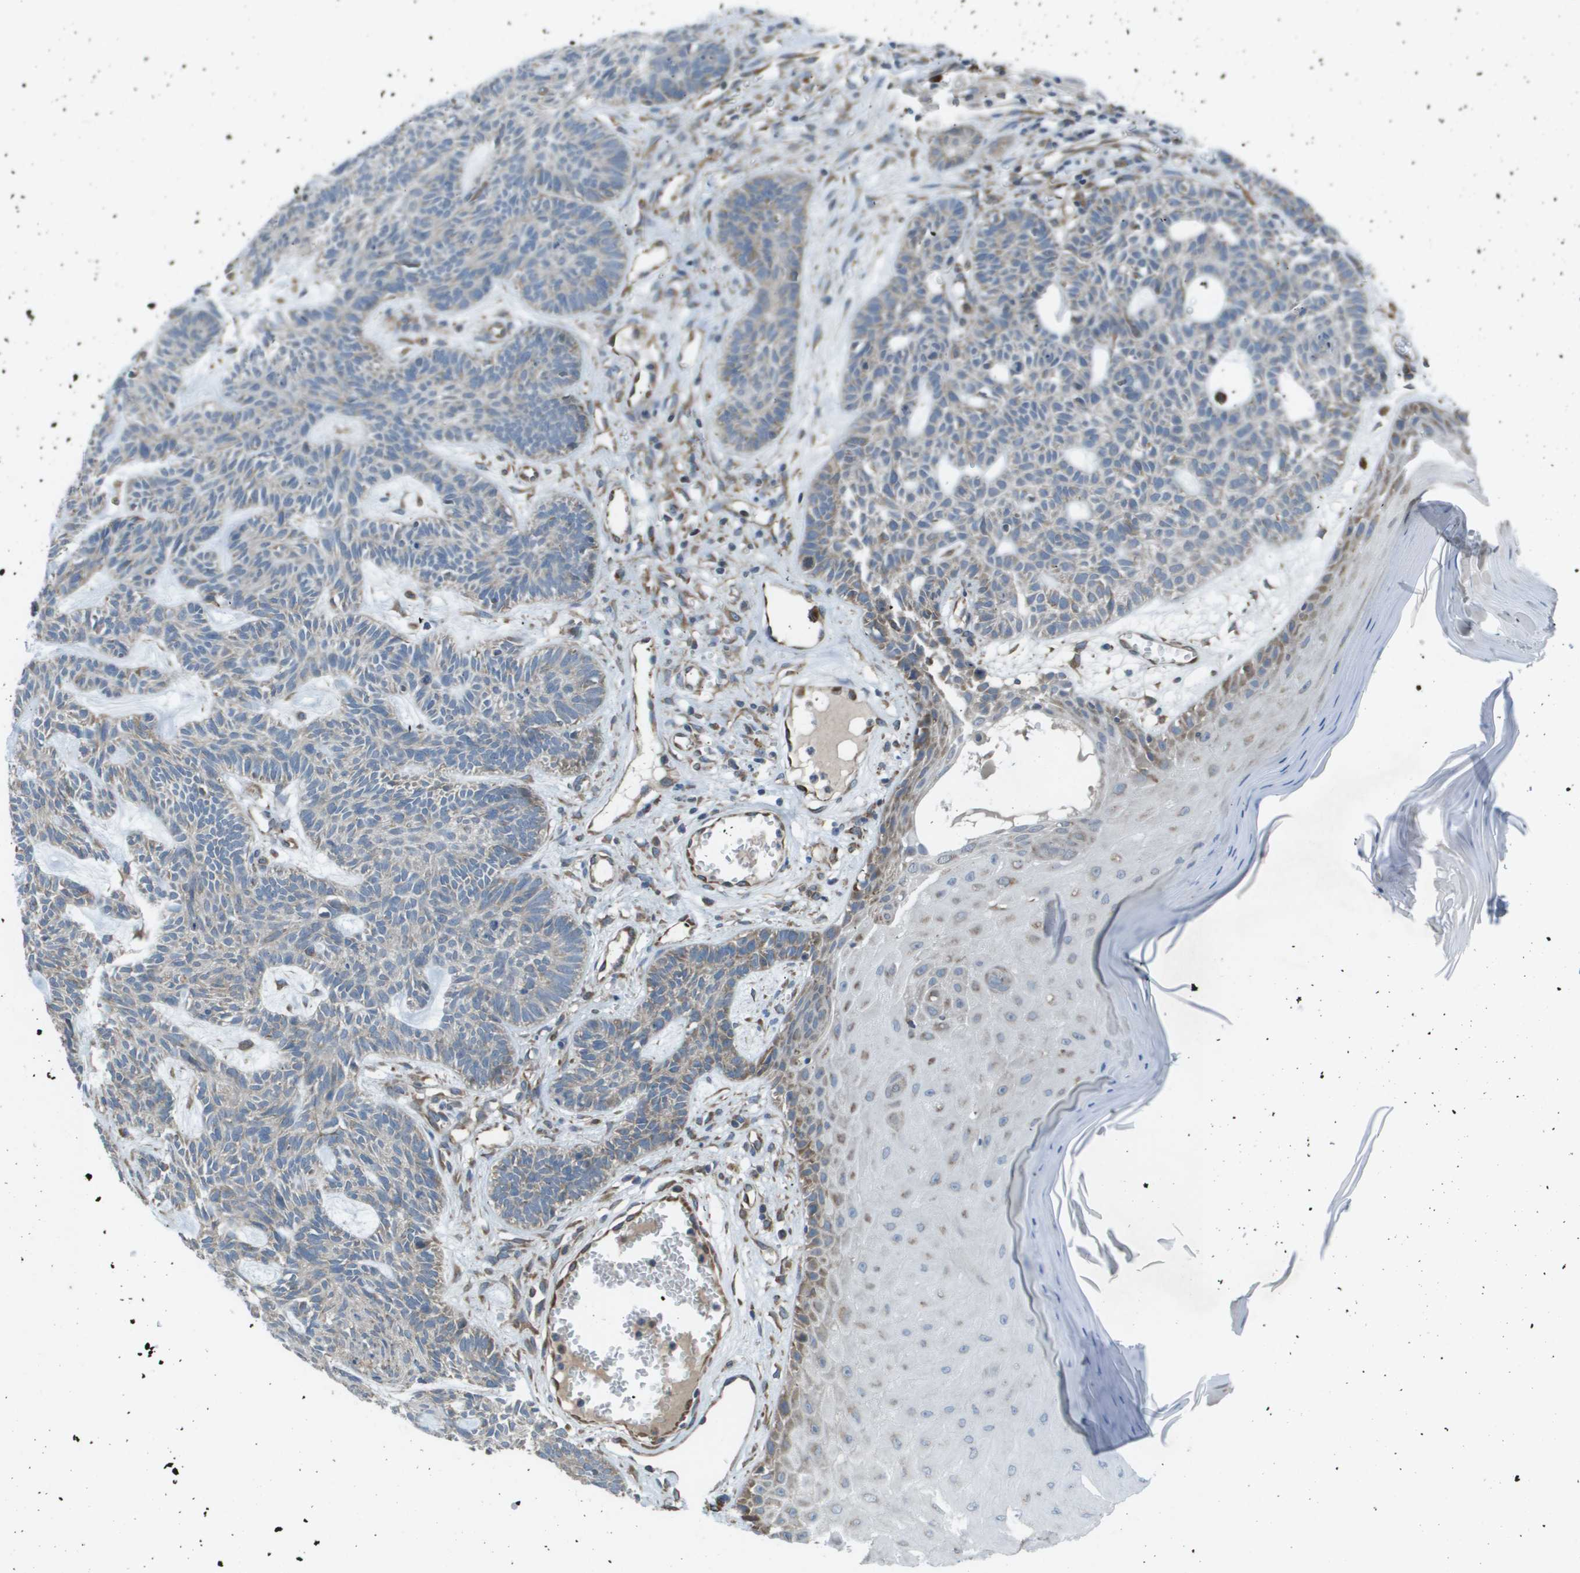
{"staining": {"intensity": "weak", "quantity": "25%-75%", "location": "cytoplasmic/membranous"}, "tissue": "skin cancer", "cell_type": "Tumor cells", "image_type": "cancer", "snomed": [{"axis": "morphology", "description": "Basal cell carcinoma"}, {"axis": "topography", "description": "Skin"}], "caption": "The photomicrograph exhibits staining of skin cancer (basal cell carcinoma), revealing weak cytoplasmic/membranous protein expression (brown color) within tumor cells.", "gene": "CLCN2", "patient": {"sex": "male", "age": 67}}